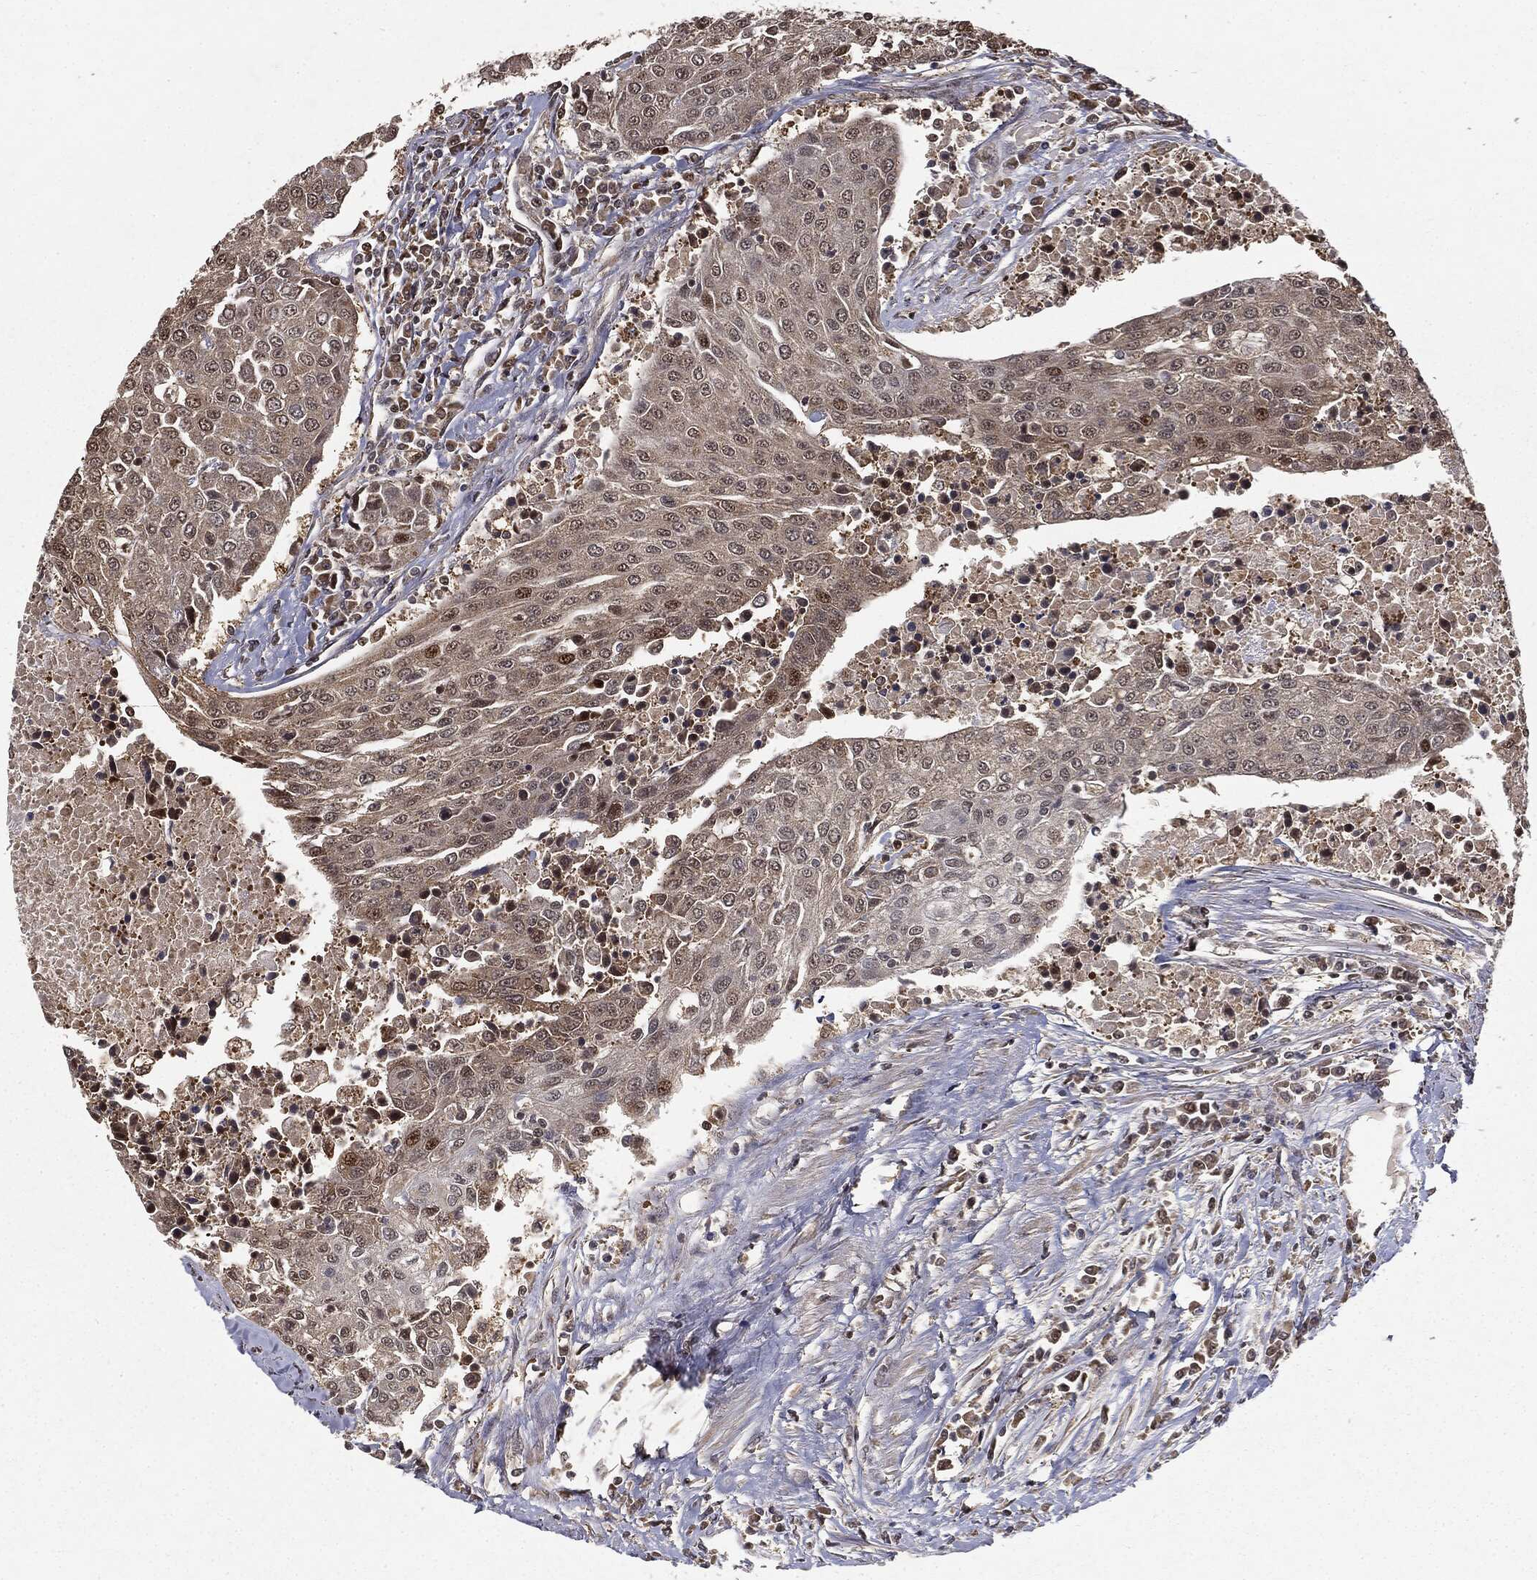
{"staining": {"intensity": "weak", "quantity": "<25%", "location": "cytoplasmic/membranous,nuclear"}, "tissue": "urothelial cancer", "cell_type": "Tumor cells", "image_type": "cancer", "snomed": [{"axis": "morphology", "description": "Urothelial carcinoma, High grade"}, {"axis": "topography", "description": "Urinary bladder"}], "caption": "Human high-grade urothelial carcinoma stained for a protein using immunohistochemistry (IHC) demonstrates no expression in tumor cells.", "gene": "ZNHIT6", "patient": {"sex": "female", "age": 85}}